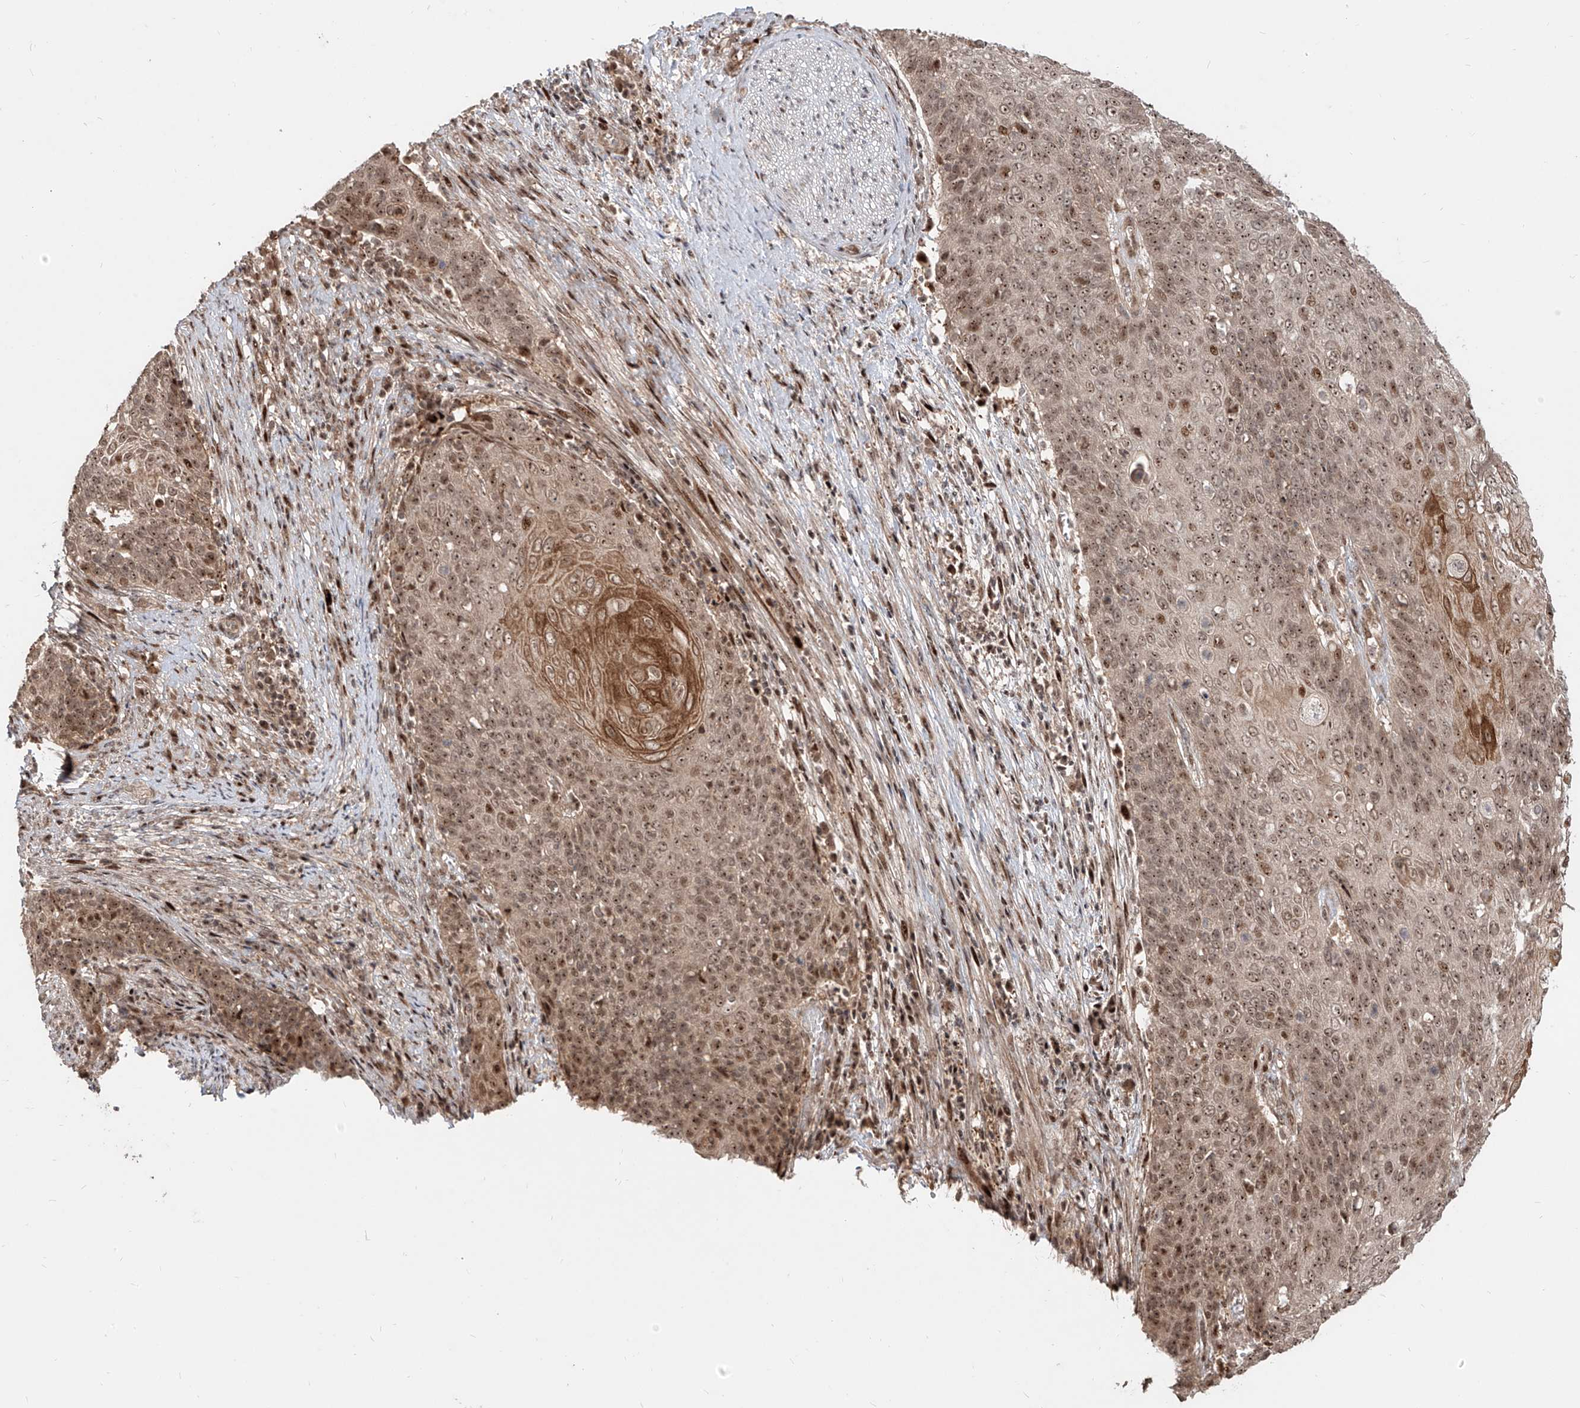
{"staining": {"intensity": "moderate", "quantity": ">75%", "location": "nuclear"}, "tissue": "cervical cancer", "cell_type": "Tumor cells", "image_type": "cancer", "snomed": [{"axis": "morphology", "description": "Squamous cell carcinoma, NOS"}, {"axis": "topography", "description": "Cervix"}], "caption": "The micrograph displays a brown stain indicating the presence of a protein in the nuclear of tumor cells in squamous cell carcinoma (cervical). (IHC, brightfield microscopy, high magnification).", "gene": "ZNF710", "patient": {"sex": "female", "age": 39}}